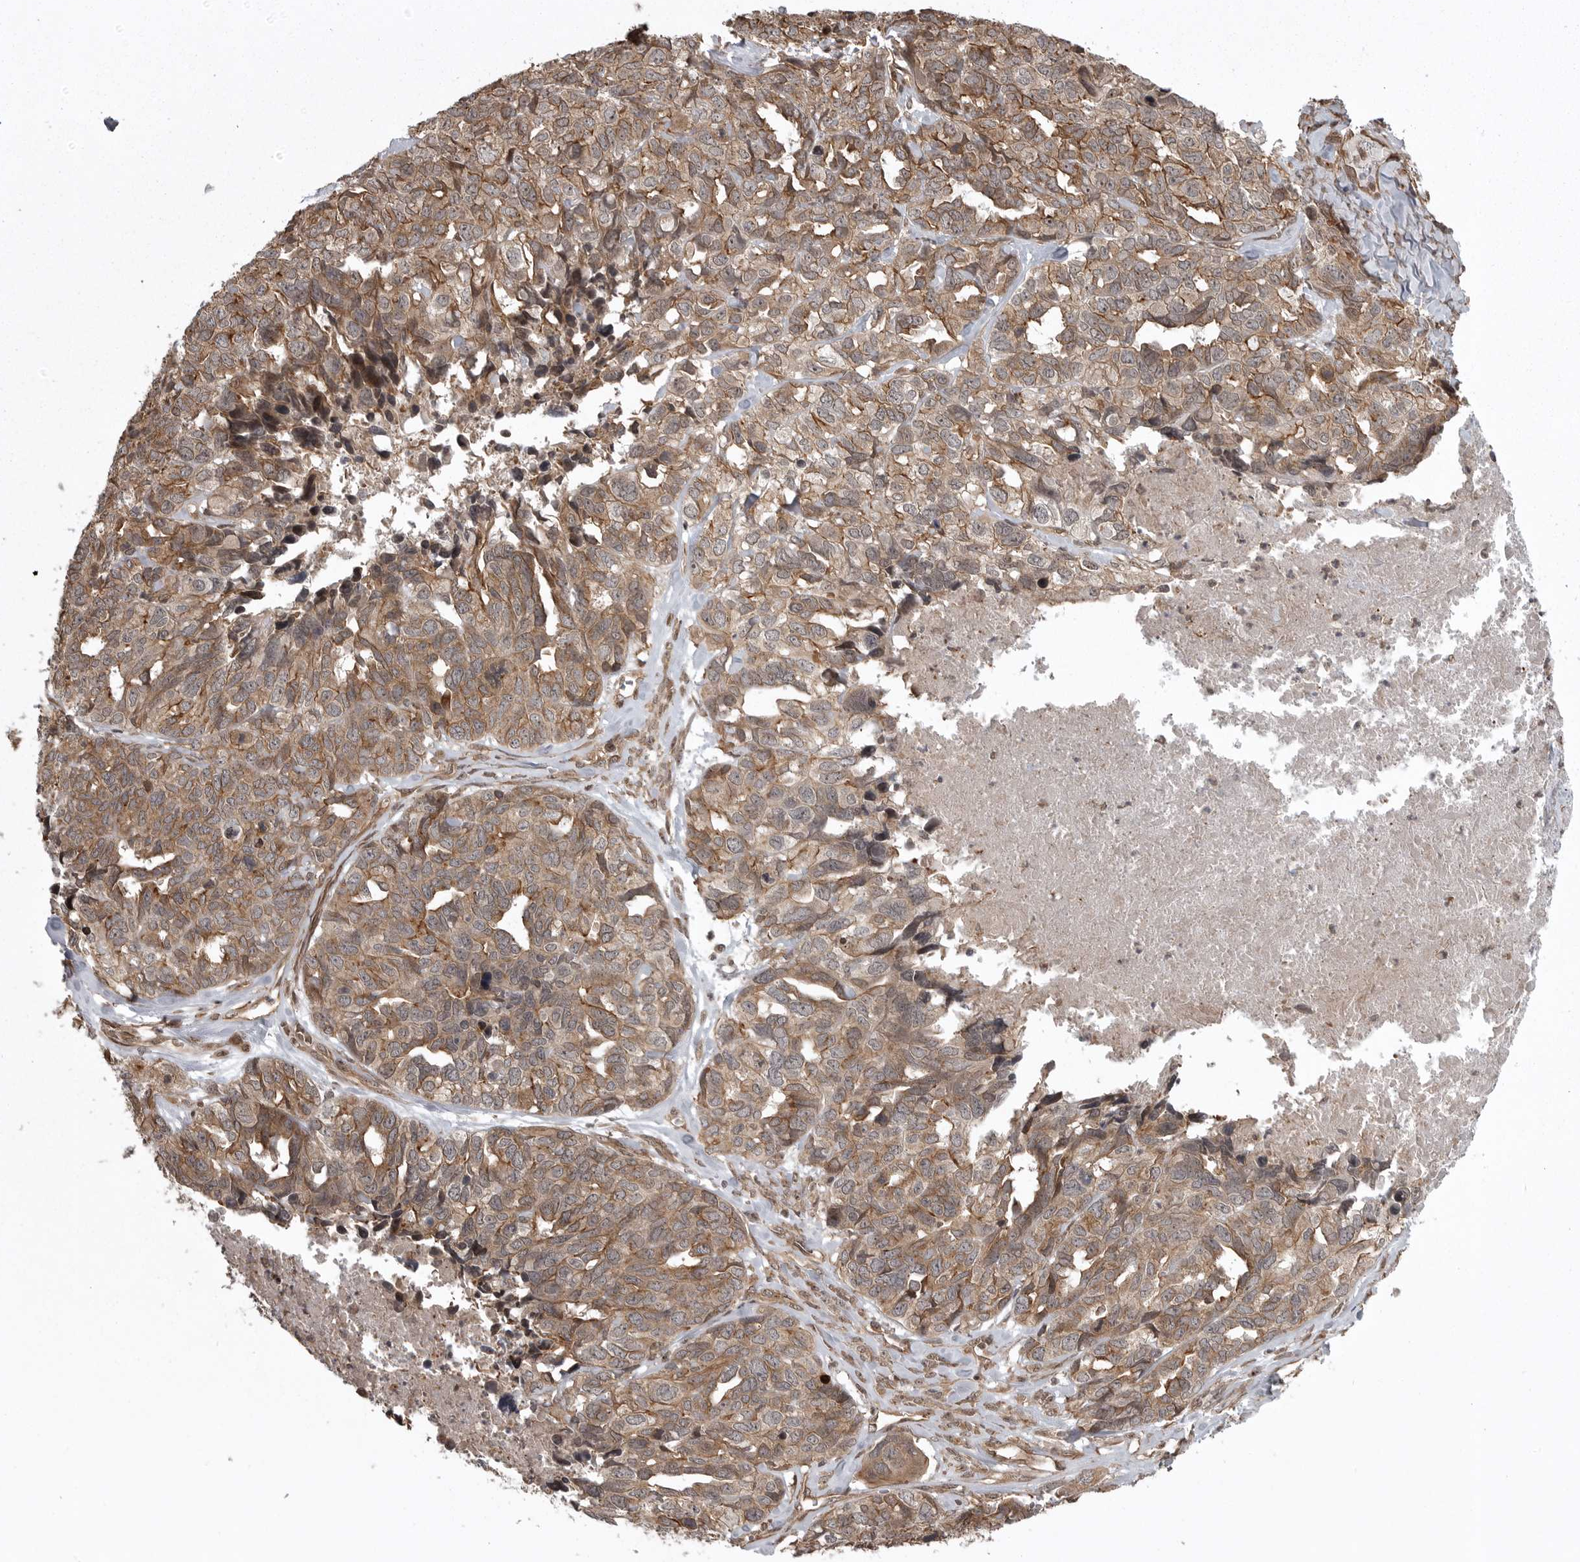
{"staining": {"intensity": "moderate", "quantity": ">75%", "location": "cytoplasmic/membranous"}, "tissue": "ovarian cancer", "cell_type": "Tumor cells", "image_type": "cancer", "snomed": [{"axis": "morphology", "description": "Cystadenocarcinoma, serous, NOS"}, {"axis": "topography", "description": "Ovary"}], "caption": "An immunohistochemistry histopathology image of neoplastic tissue is shown. Protein staining in brown shows moderate cytoplasmic/membranous positivity in ovarian serous cystadenocarcinoma within tumor cells.", "gene": "DNAJC8", "patient": {"sex": "female", "age": 79}}